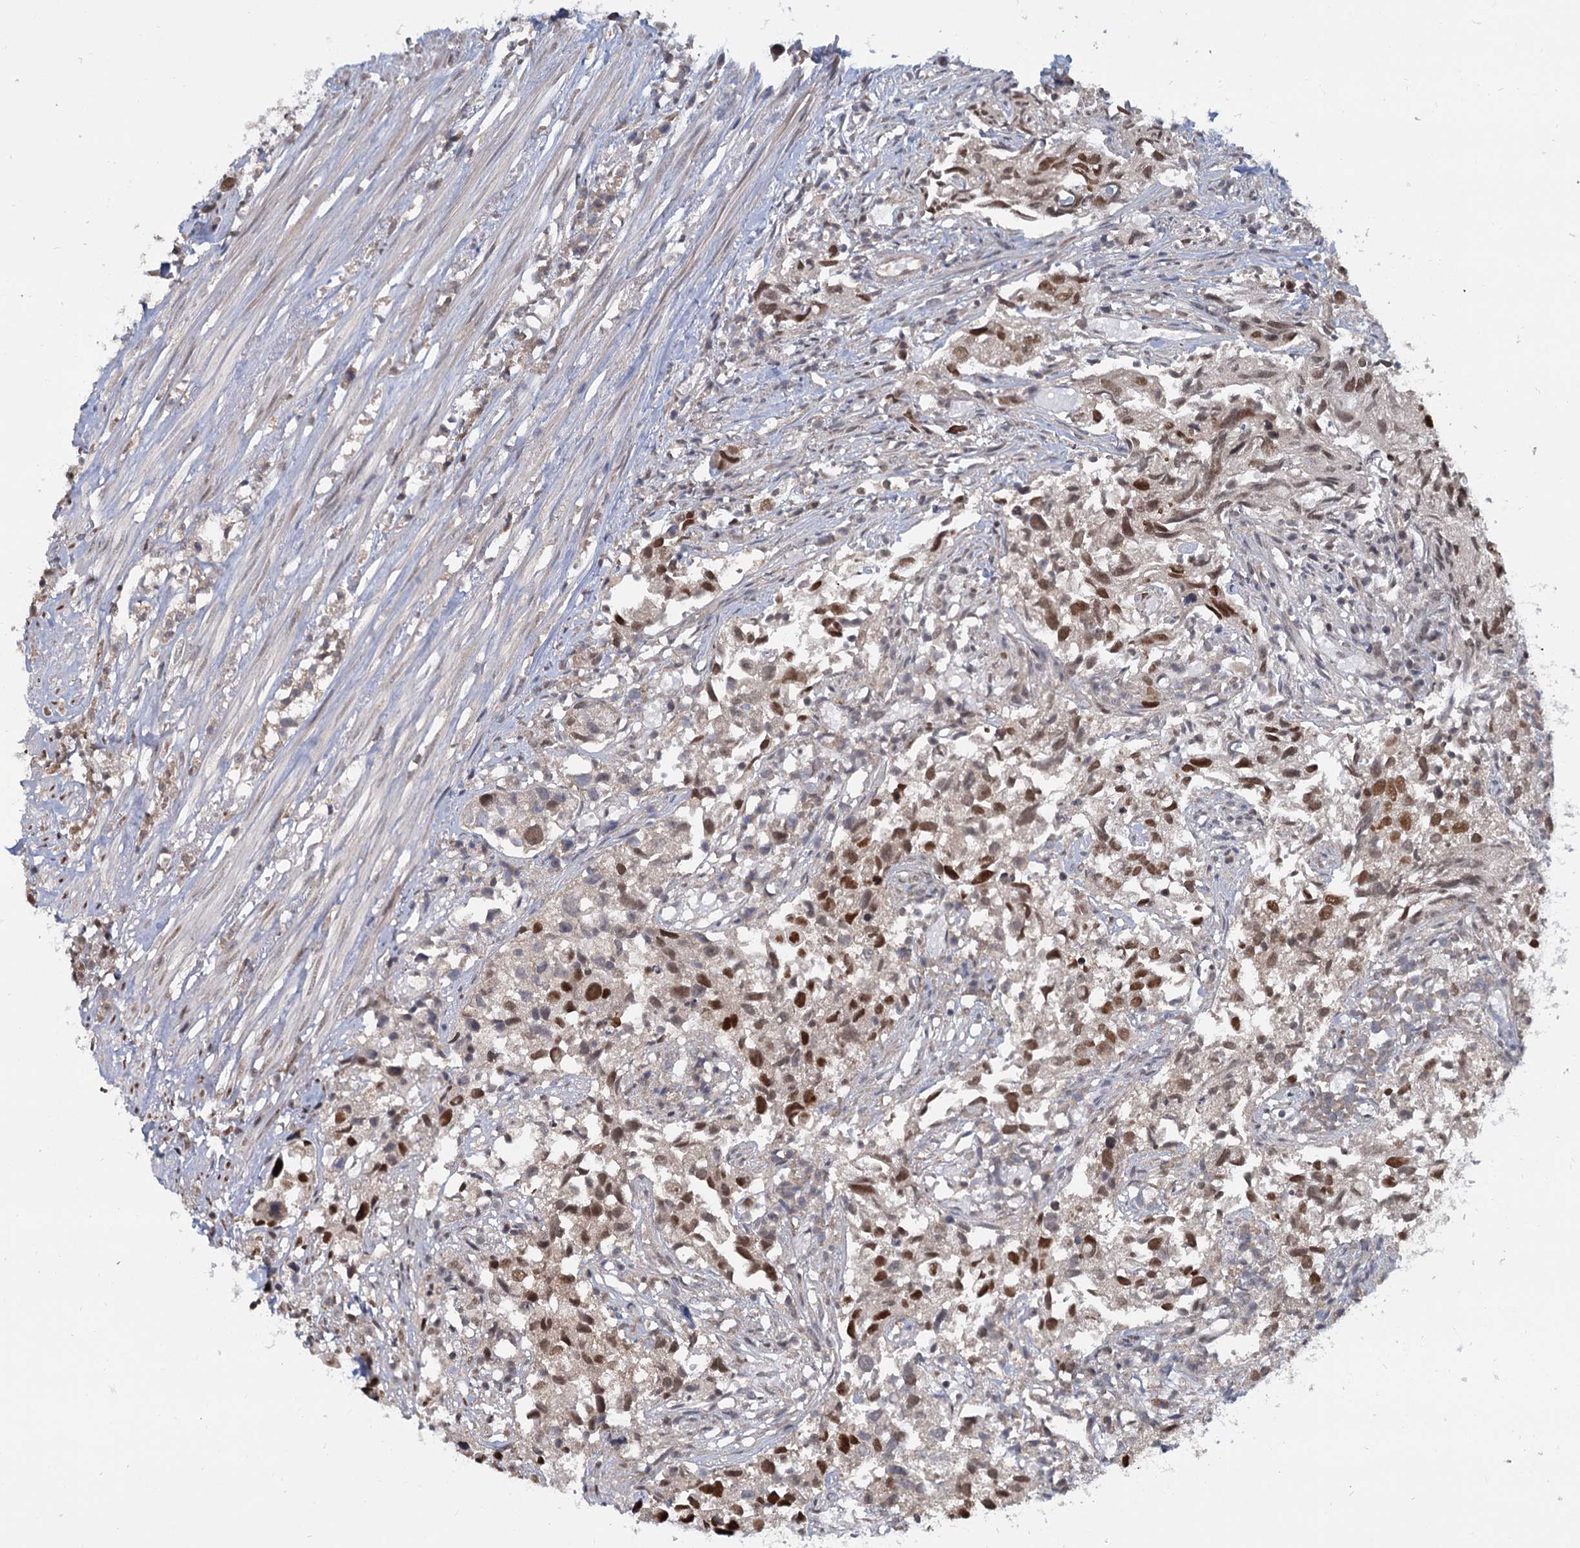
{"staining": {"intensity": "strong", "quantity": "25%-75%", "location": "nuclear"}, "tissue": "urothelial cancer", "cell_type": "Tumor cells", "image_type": "cancer", "snomed": [{"axis": "morphology", "description": "Urothelial carcinoma, High grade"}, {"axis": "topography", "description": "Urinary bladder"}], "caption": "Immunohistochemistry (IHC) (DAB (3,3'-diaminobenzidine)) staining of human high-grade urothelial carcinoma demonstrates strong nuclear protein expression in approximately 25%-75% of tumor cells.", "gene": "WBP4", "patient": {"sex": "female", "age": 75}}